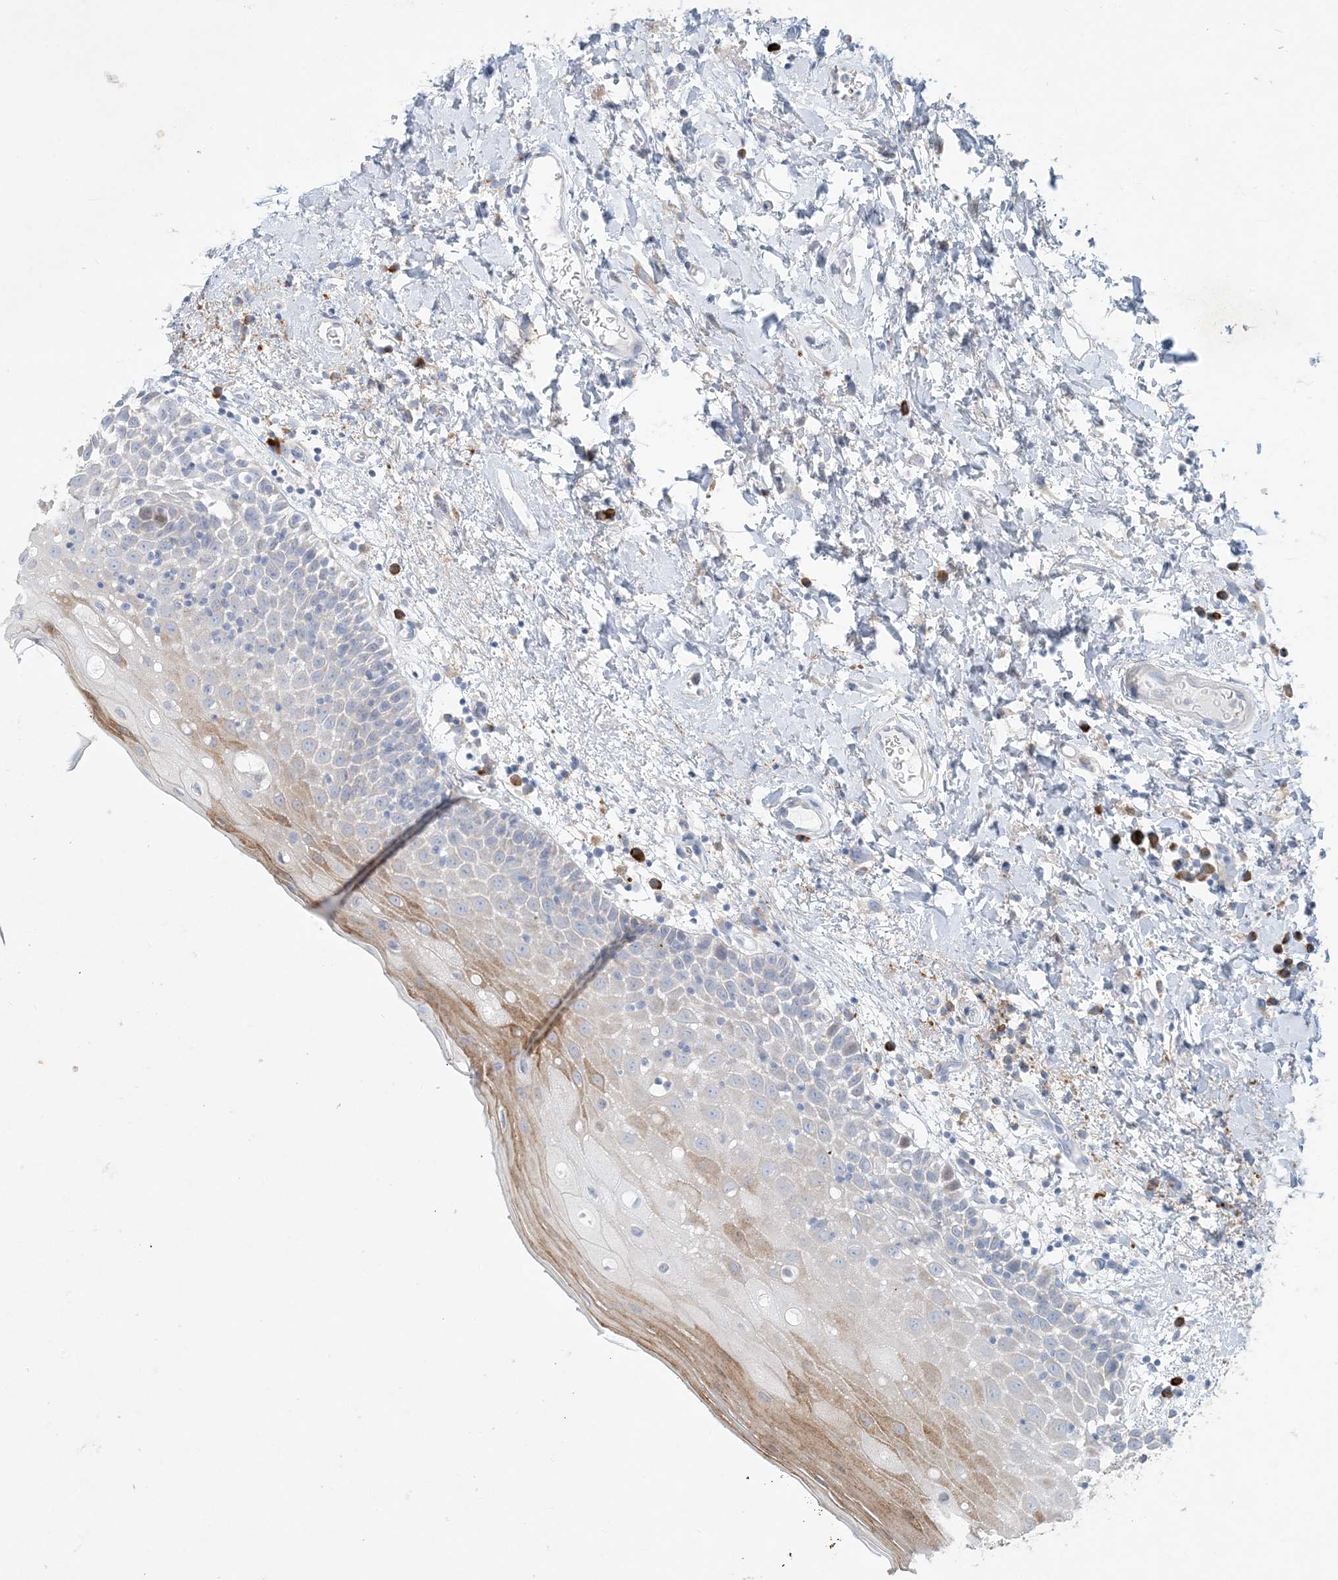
{"staining": {"intensity": "moderate", "quantity": "<25%", "location": "cytoplasmic/membranous"}, "tissue": "oral mucosa", "cell_type": "Squamous epithelial cells", "image_type": "normal", "snomed": [{"axis": "morphology", "description": "Normal tissue, NOS"}, {"axis": "topography", "description": "Oral tissue"}], "caption": "A photomicrograph of oral mucosa stained for a protein reveals moderate cytoplasmic/membranous brown staining in squamous epithelial cells.", "gene": "ZNF385D", "patient": {"sex": "male", "age": 74}}